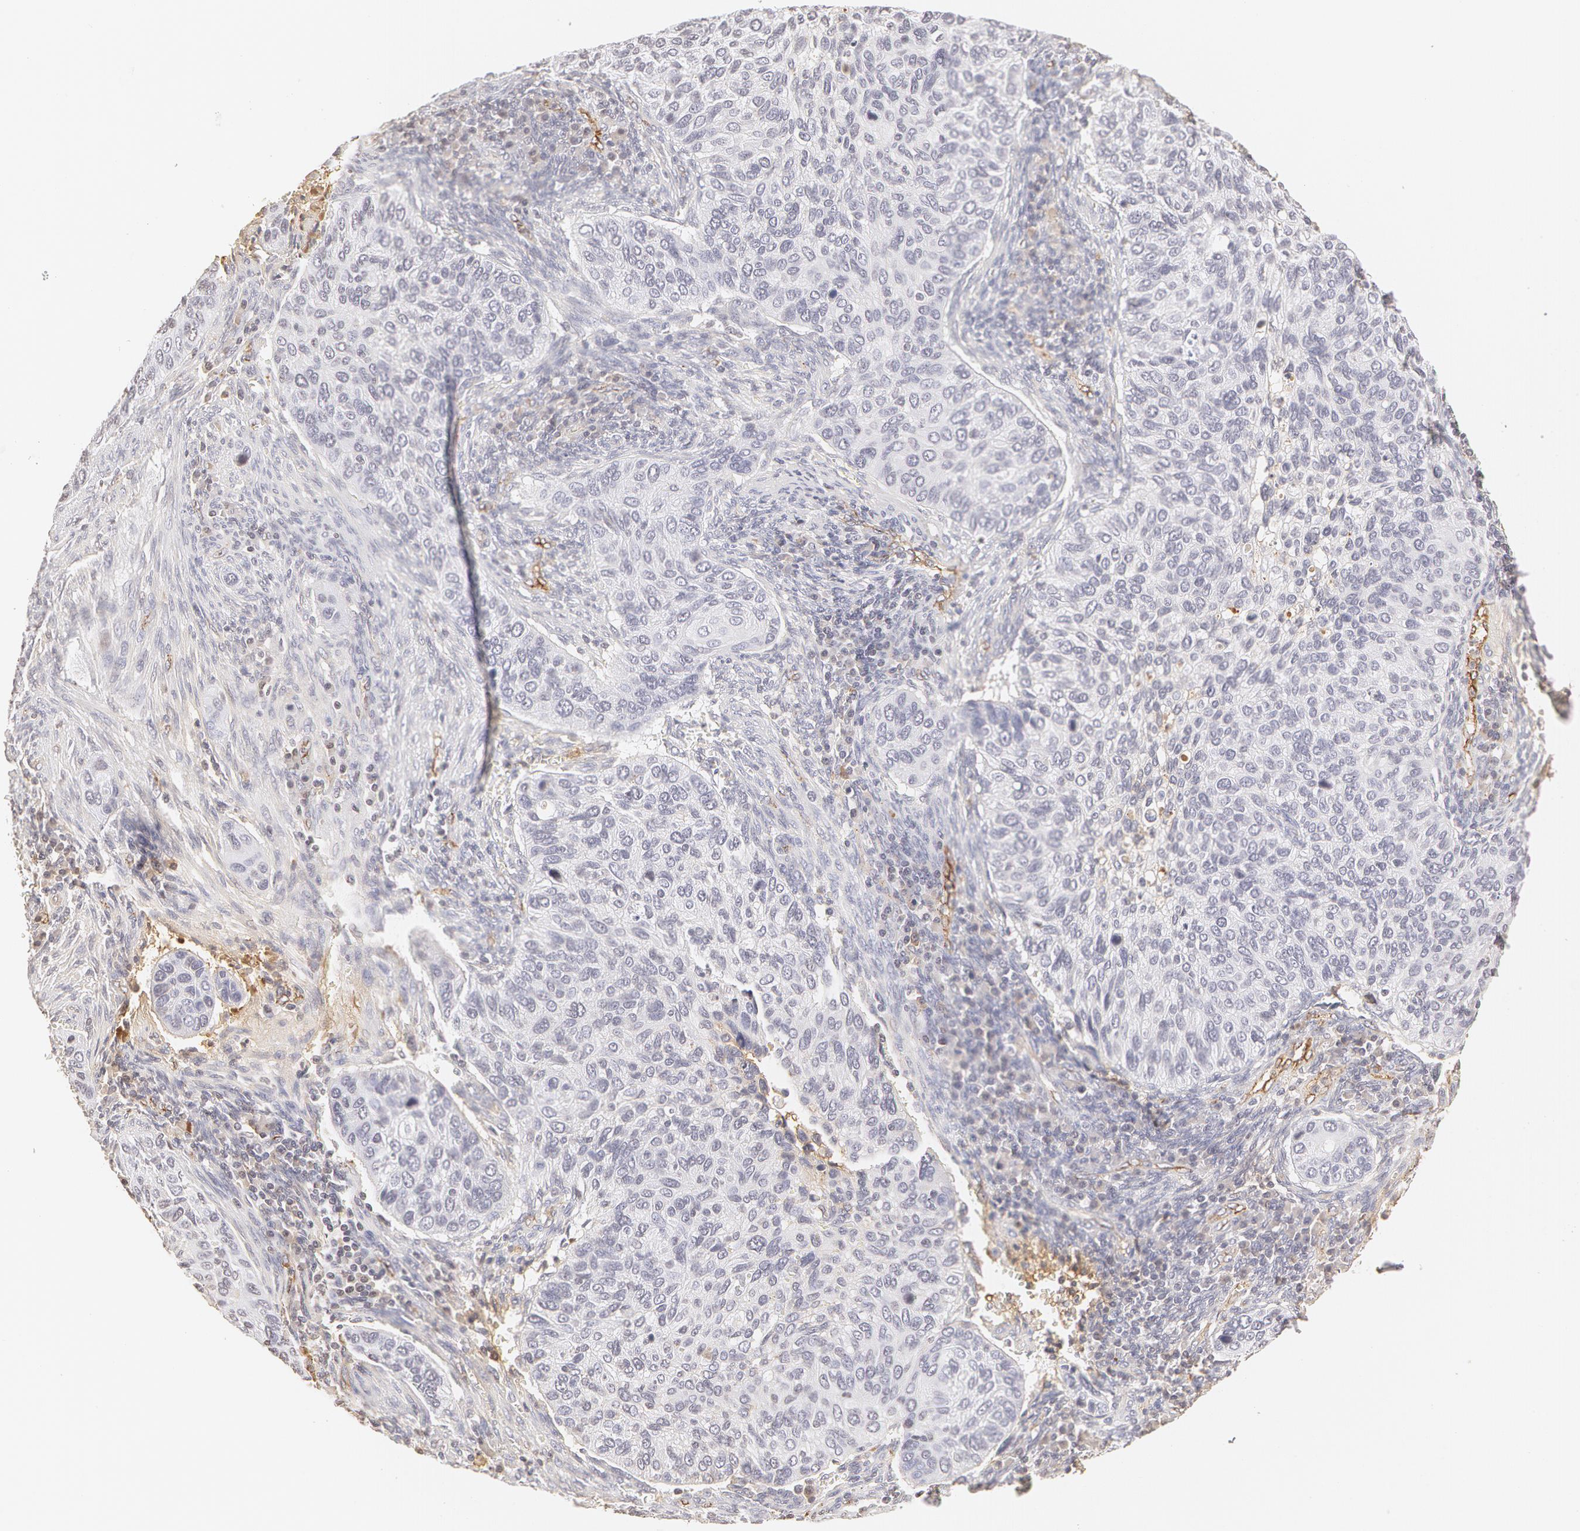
{"staining": {"intensity": "negative", "quantity": "none", "location": "none"}, "tissue": "cervical cancer", "cell_type": "Tumor cells", "image_type": "cancer", "snomed": [{"axis": "morphology", "description": "Adenocarcinoma, NOS"}, {"axis": "topography", "description": "Cervix"}], "caption": "Immunohistochemistry of cervical adenocarcinoma exhibits no staining in tumor cells. (DAB immunohistochemistry with hematoxylin counter stain).", "gene": "VWF", "patient": {"sex": "female", "age": 29}}